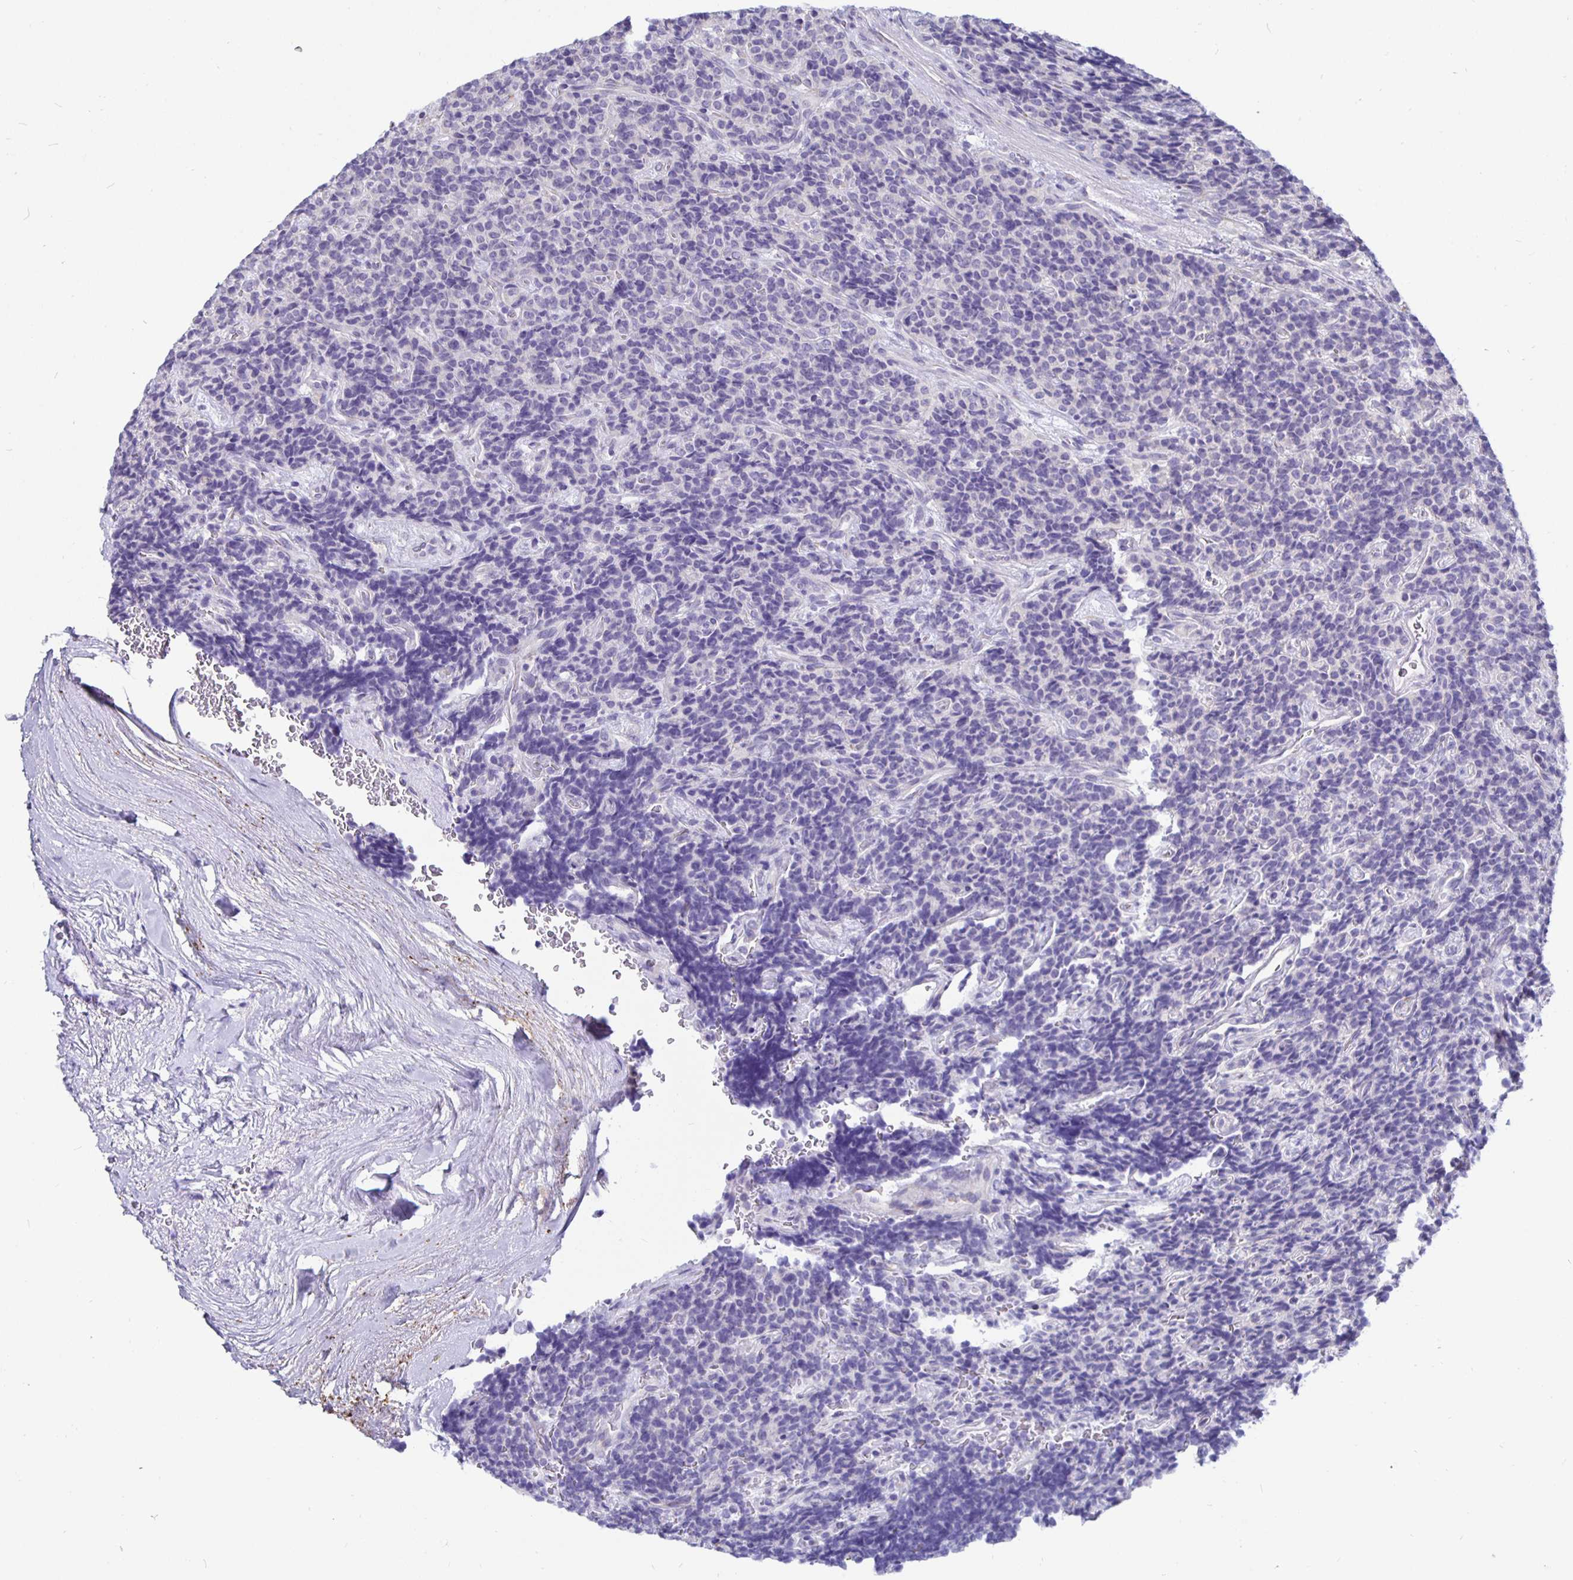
{"staining": {"intensity": "negative", "quantity": "none", "location": "none"}, "tissue": "carcinoid", "cell_type": "Tumor cells", "image_type": "cancer", "snomed": [{"axis": "morphology", "description": "Carcinoid, malignant, NOS"}, {"axis": "topography", "description": "Pancreas"}], "caption": "Immunohistochemistry (IHC) micrograph of neoplastic tissue: carcinoid stained with DAB (3,3'-diaminobenzidine) reveals no significant protein expression in tumor cells. (Brightfield microscopy of DAB (3,3'-diaminobenzidine) immunohistochemistry at high magnification).", "gene": "DNAI2", "patient": {"sex": "male", "age": 36}}